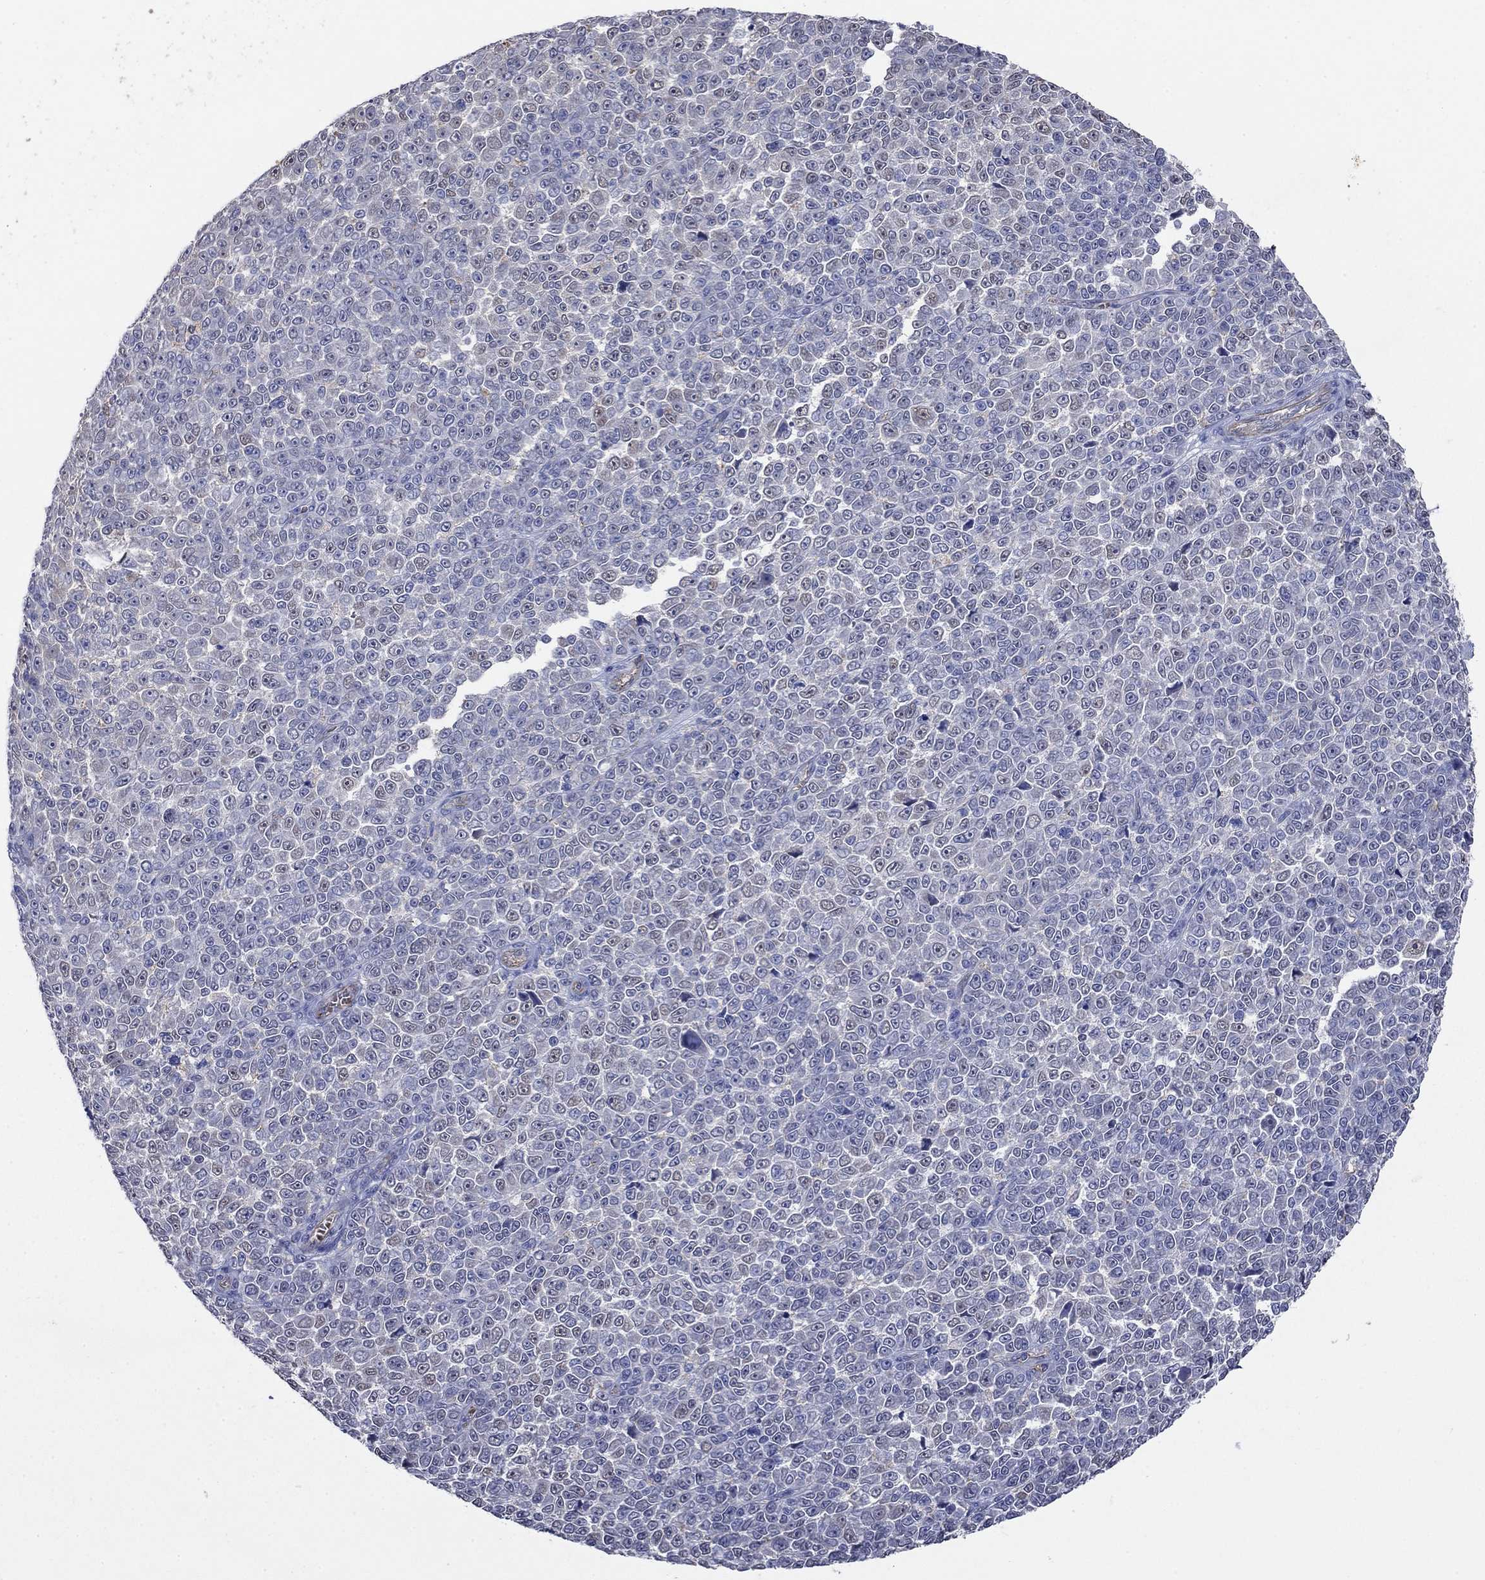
{"staining": {"intensity": "negative", "quantity": "none", "location": "none"}, "tissue": "melanoma", "cell_type": "Tumor cells", "image_type": "cancer", "snomed": [{"axis": "morphology", "description": "Malignant melanoma, NOS"}, {"axis": "topography", "description": "Skin"}], "caption": "High magnification brightfield microscopy of malignant melanoma stained with DAB (brown) and counterstained with hematoxylin (blue): tumor cells show no significant positivity.", "gene": "FLNC", "patient": {"sex": "female", "age": 95}}